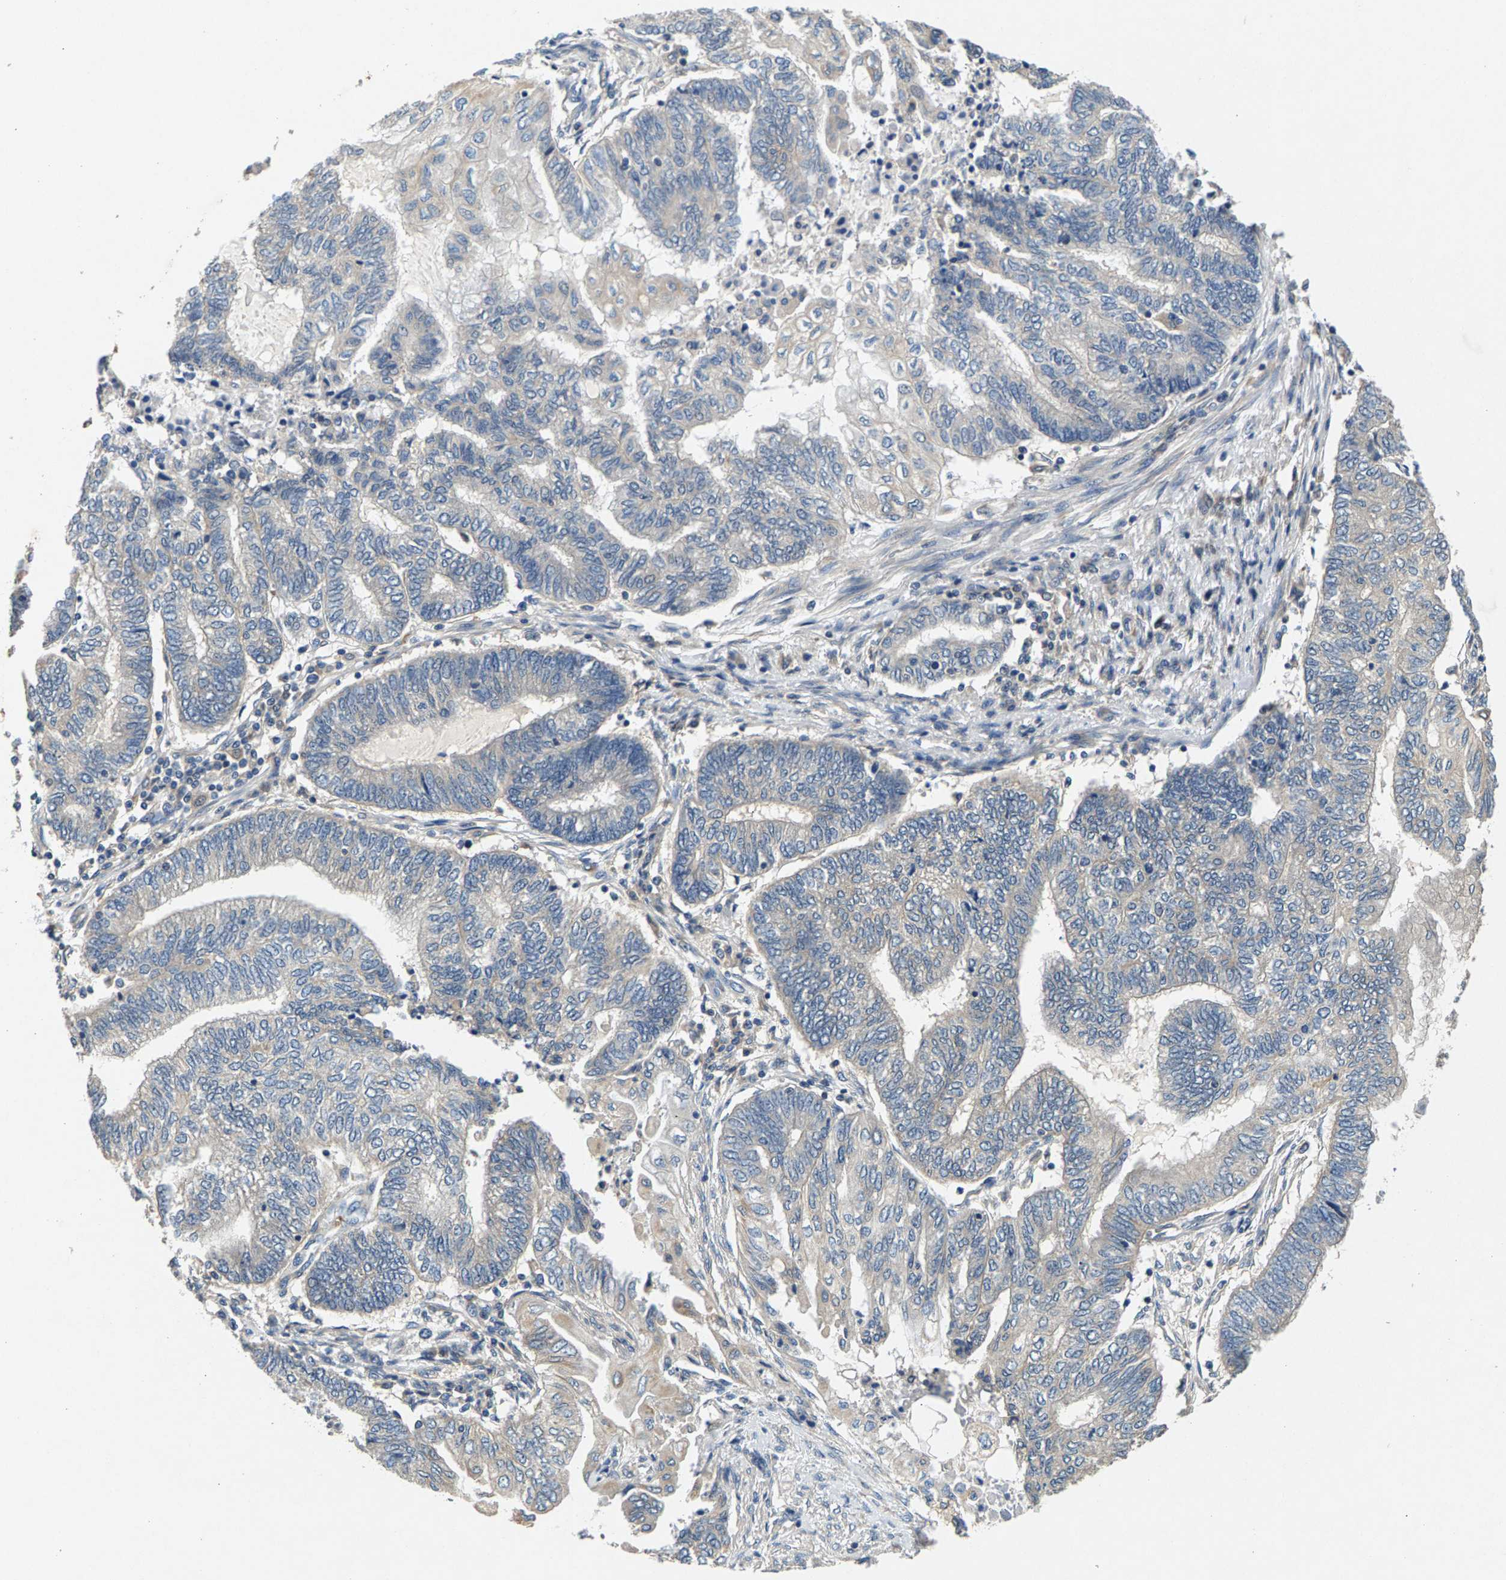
{"staining": {"intensity": "weak", "quantity": "<25%", "location": "cytoplasmic/membranous"}, "tissue": "endometrial cancer", "cell_type": "Tumor cells", "image_type": "cancer", "snomed": [{"axis": "morphology", "description": "Adenocarcinoma, NOS"}, {"axis": "topography", "description": "Uterus"}, {"axis": "topography", "description": "Endometrium"}], "caption": "Endometrial cancer was stained to show a protein in brown. There is no significant positivity in tumor cells.", "gene": "NT5C", "patient": {"sex": "female", "age": 70}}